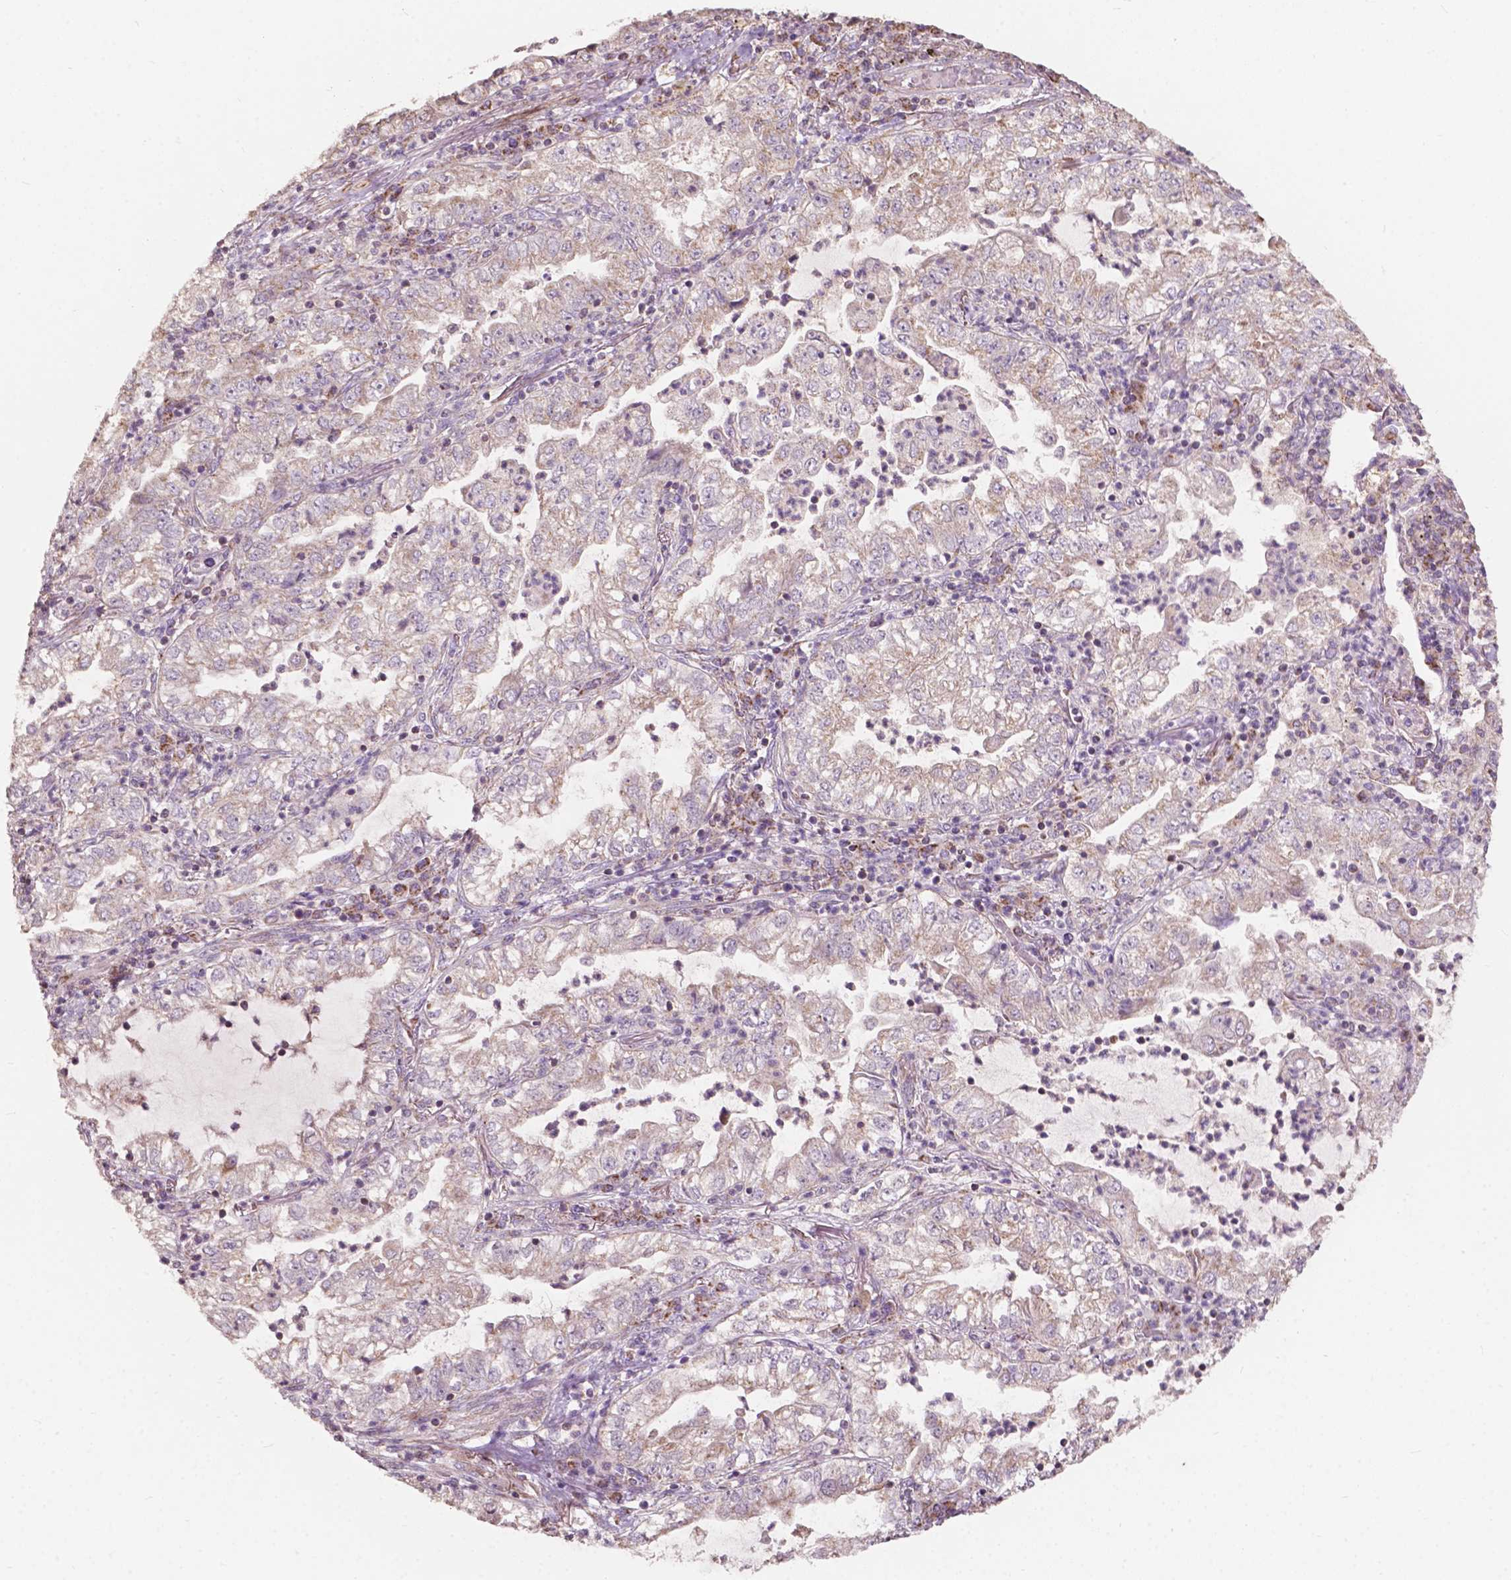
{"staining": {"intensity": "weak", "quantity": "25%-75%", "location": "cytoplasmic/membranous"}, "tissue": "lung cancer", "cell_type": "Tumor cells", "image_type": "cancer", "snomed": [{"axis": "morphology", "description": "Adenocarcinoma, NOS"}, {"axis": "topography", "description": "Lung"}], "caption": "Adenocarcinoma (lung) stained with immunohistochemistry (IHC) shows weak cytoplasmic/membranous positivity in approximately 25%-75% of tumor cells.", "gene": "NDUFA10", "patient": {"sex": "female", "age": 73}}